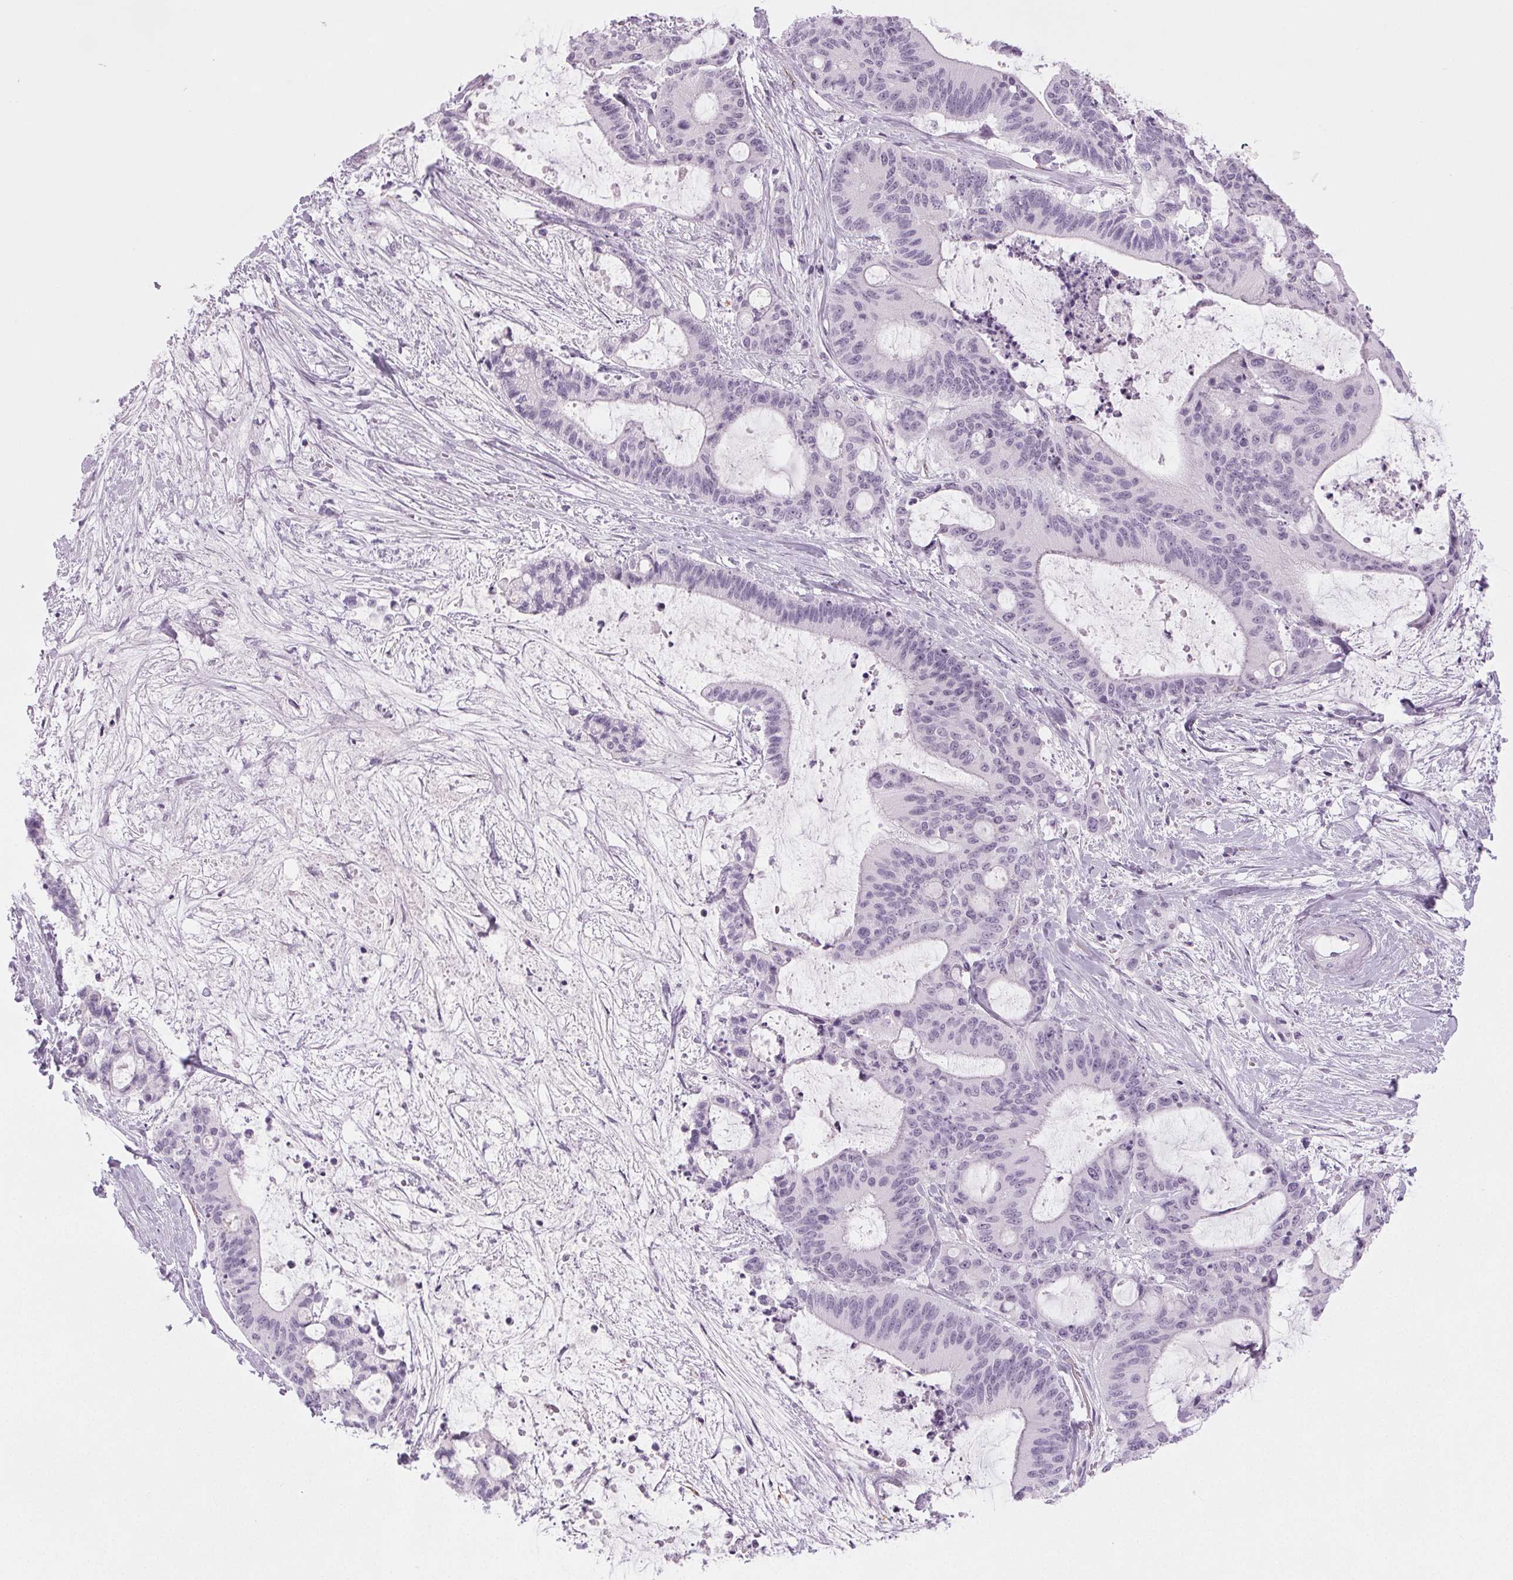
{"staining": {"intensity": "negative", "quantity": "none", "location": "none"}, "tissue": "liver cancer", "cell_type": "Tumor cells", "image_type": "cancer", "snomed": [{"axis": "morphology", "description": "Cholangiocarcinoma"}, {"axis": "topography", "description": "Liver"}], "caption": "An immunohistochemistry micrograph of liver cancer (cholangiocarcinoma) is shown. There is no staining in tumor cells of liver cancer (cholangiocarcinoma).", "gene": "IGF2BP1", "patient": {"sex": "female", "age": 73}}